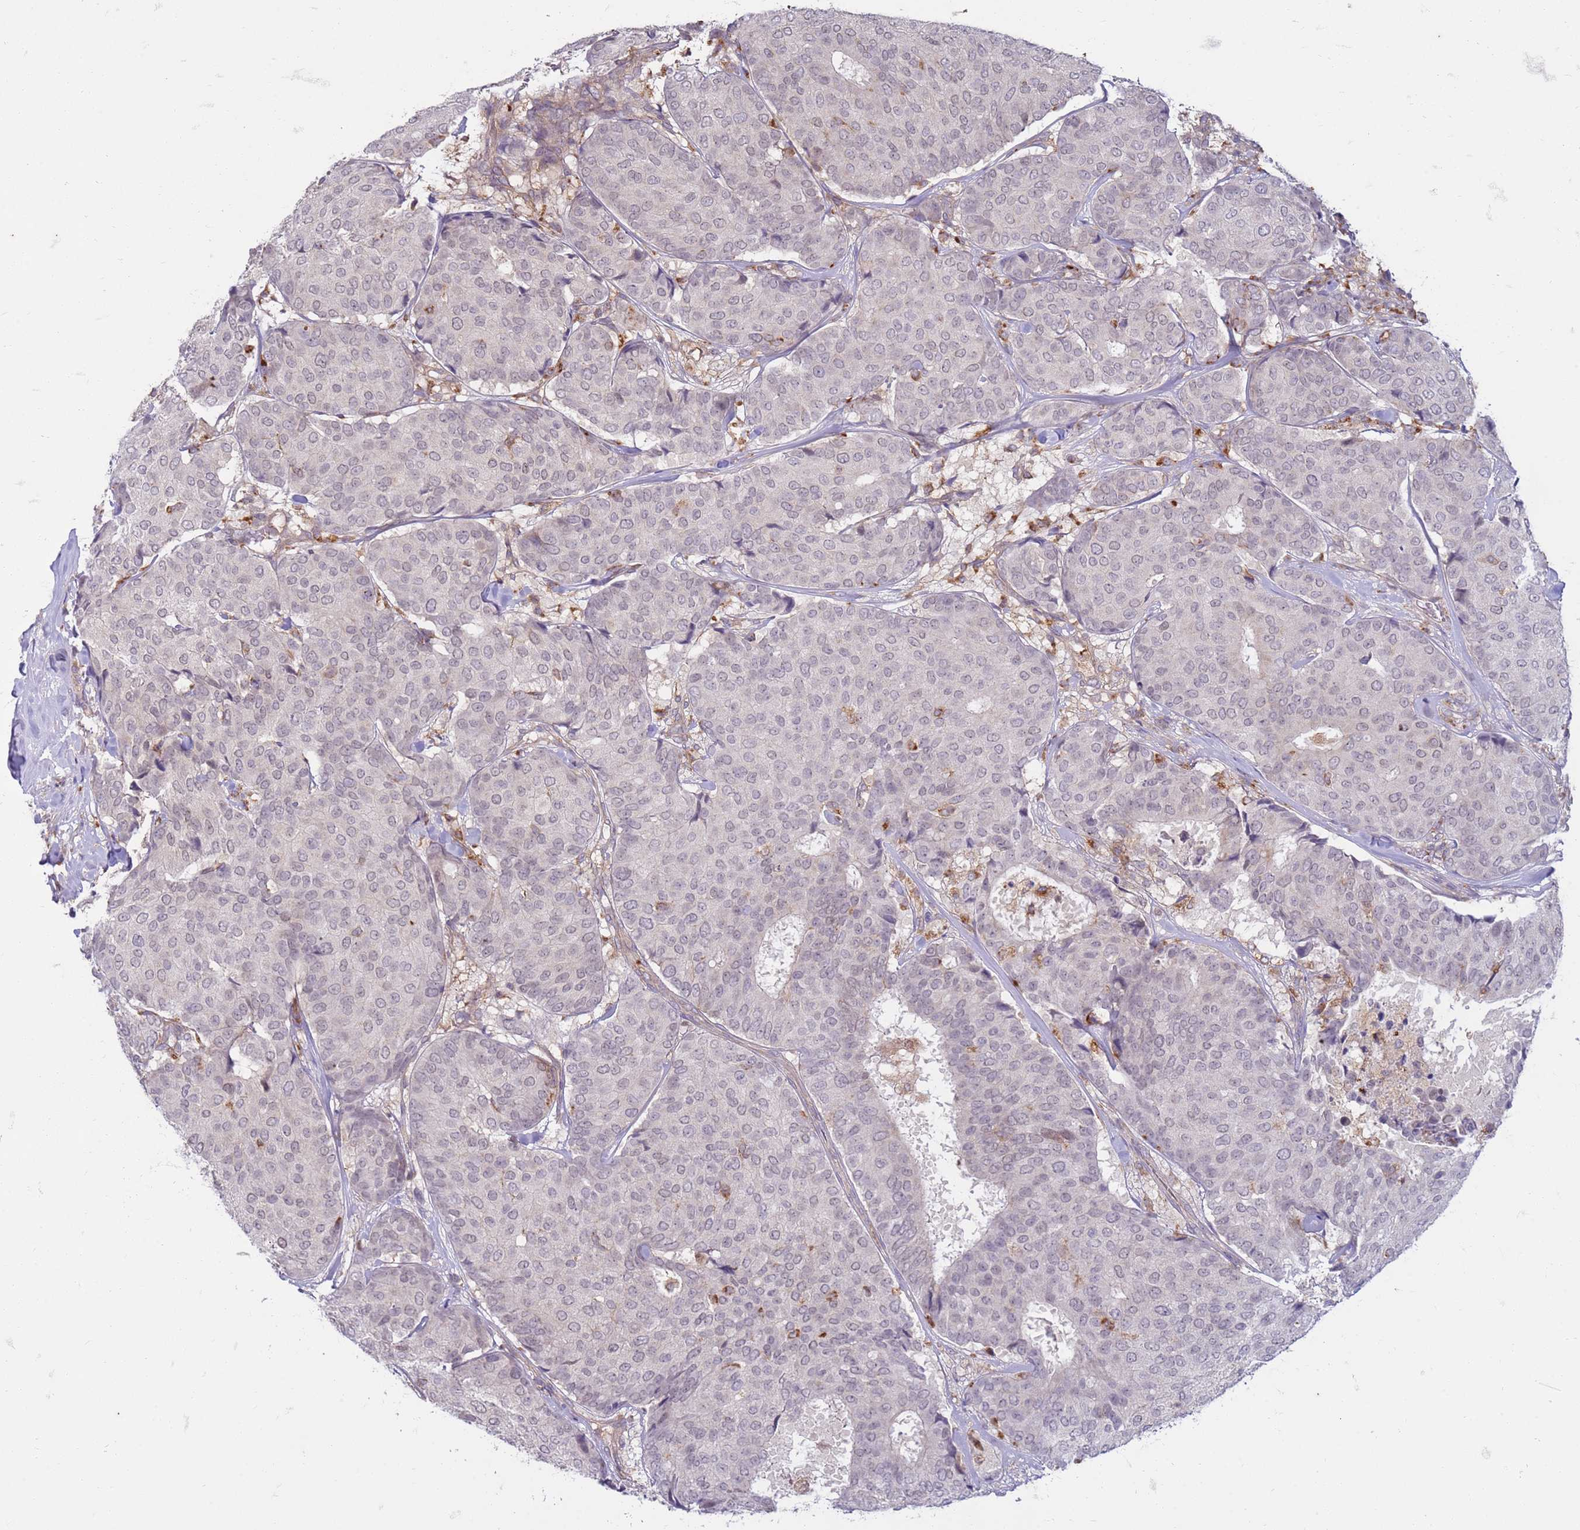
{"staining": {"intensity": "negative", "quantity": "none", "location": "none"}, "tissue": "breast cancer", "cell_type": "Tumor cells", "image_type": "cancer", "snomed": [{"axis": "morphology", "description": "Duct carcinoma"}, {"axis": "topography", "description": "Breast"}], "caption": "IHC of human breast infiltrating ductal carcinoma shows no positivity in tumor cells. The staining was performed using DAB to visualize the protein expression in brown, while the nuclei were stained in blue with hematoxylin (Magnification: 20x).", "gene": "SLC15A3", "patient": {"sex": "female", "age": 75}}